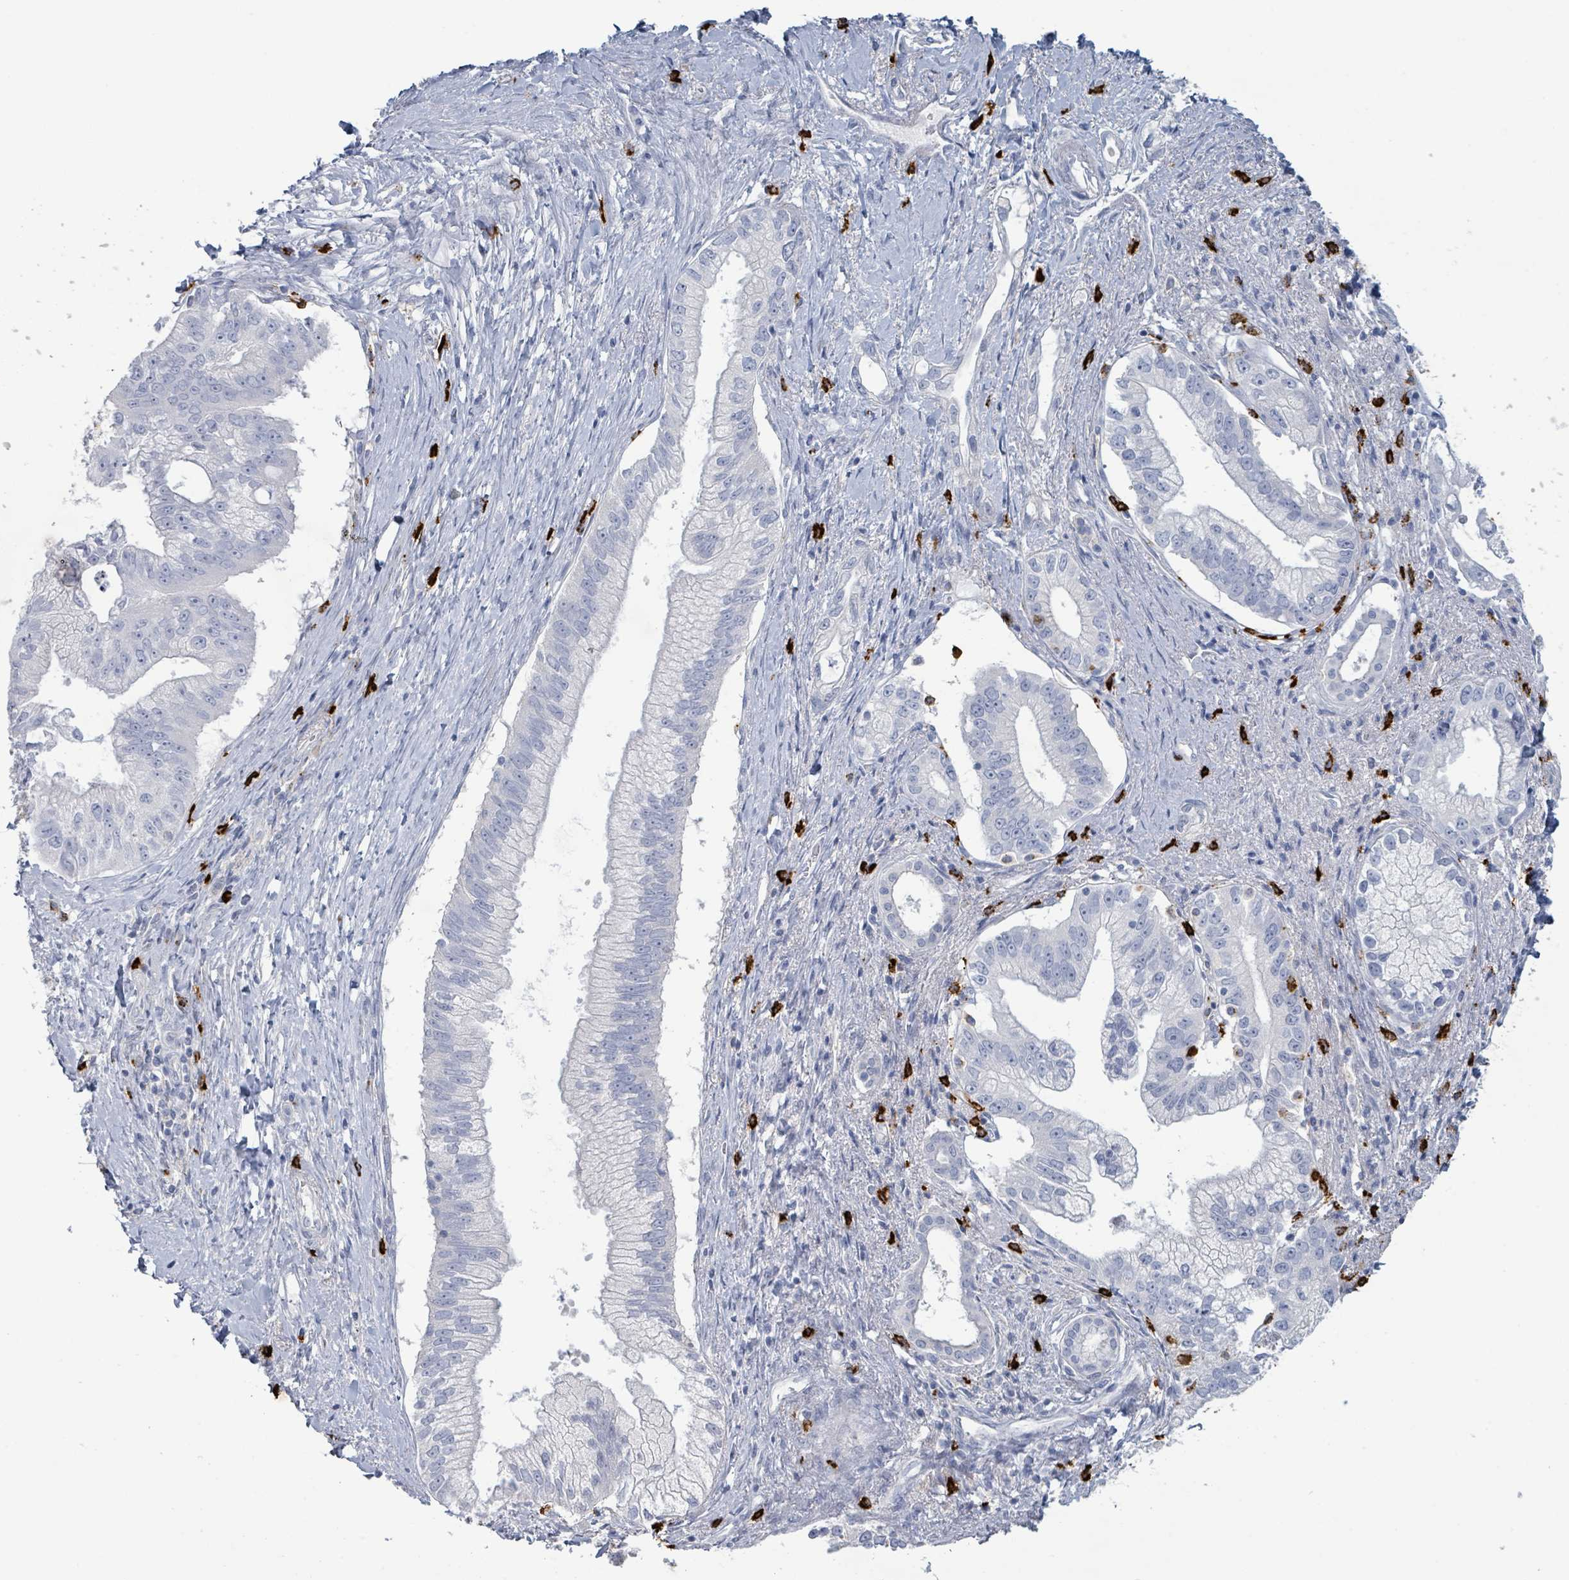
{"staining": {"intensity": "negative", "quantity": "none", "location": "none"}, "tissue": "pancreatic cancer", "cell_type": "Tumor cells", "image_type": "cancer", "snomed": [{"axis": "morphology", "description": "Adenocarcinoma, NOS"}, {"axis": "topography", "description": "Pancreas"}], "caption": "Immunohistochemistry (IHC) of human pancreatic cancer shows no staining in tumor cells.", "gene": "VPS13D", "patient": {"sex": "male", "age": 70}}